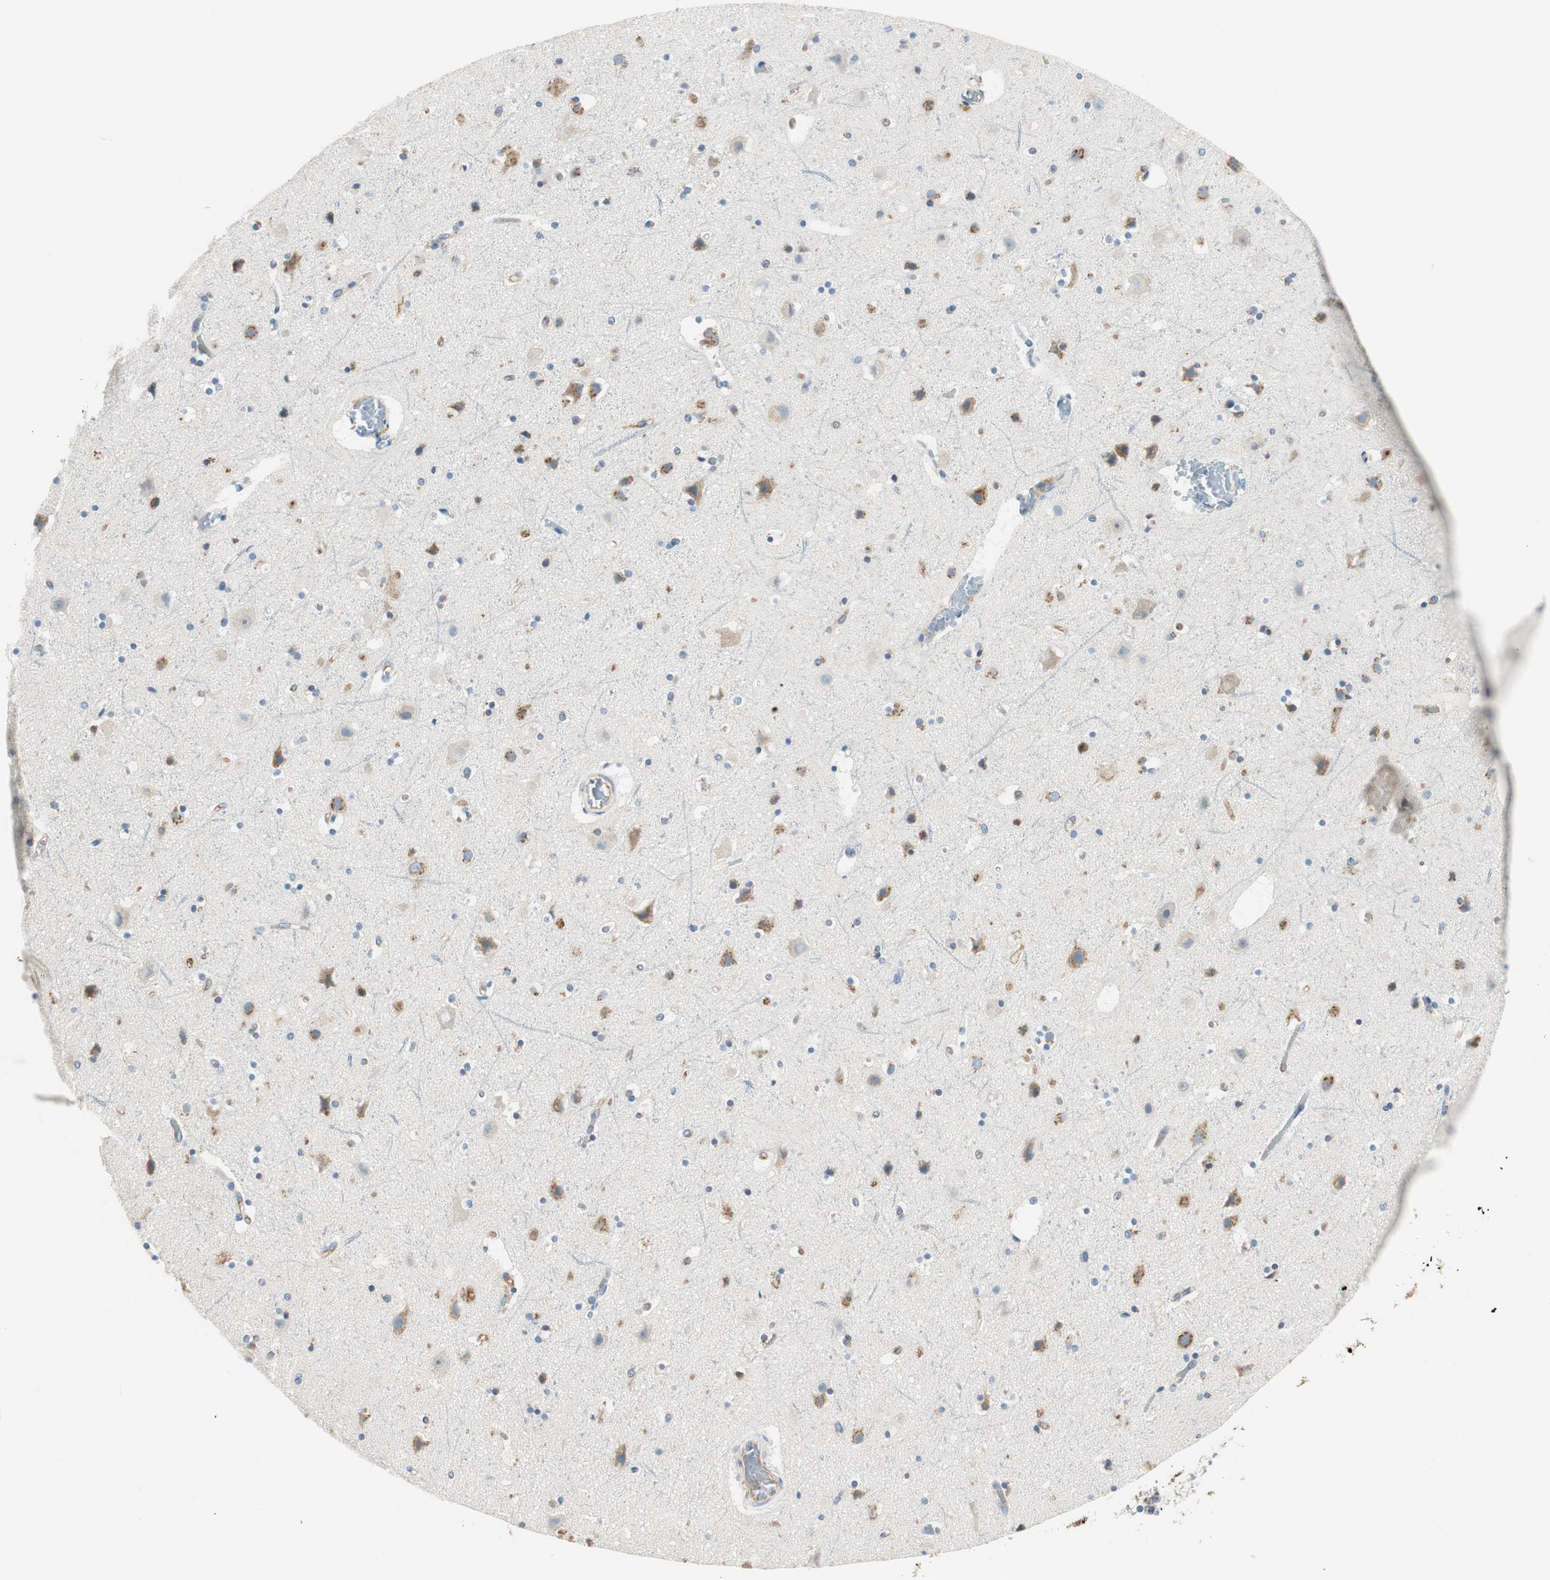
{"staining": {"intensity": "moderate", "quantity": ">75%", "location": "cytoplasmic/membranous"}, "tissue": "cerebral cortex", "cell_type": "Endothelial cells", "image_type": "normal", "snomed": [{"axis": "morphology", "description": "Normal tissue, NOS"}, {"axis": "topography", "description": "Cerebral cortex"}], "caption": "Immunohistochemical staining of benign human cerebral cortex displays >75% levels of moderate cytoplasmic/membranous protein staining in approximately >75% of endothelial cells.", "gene": "TMF1", "patient": {"sex": "male", "age": 45}}